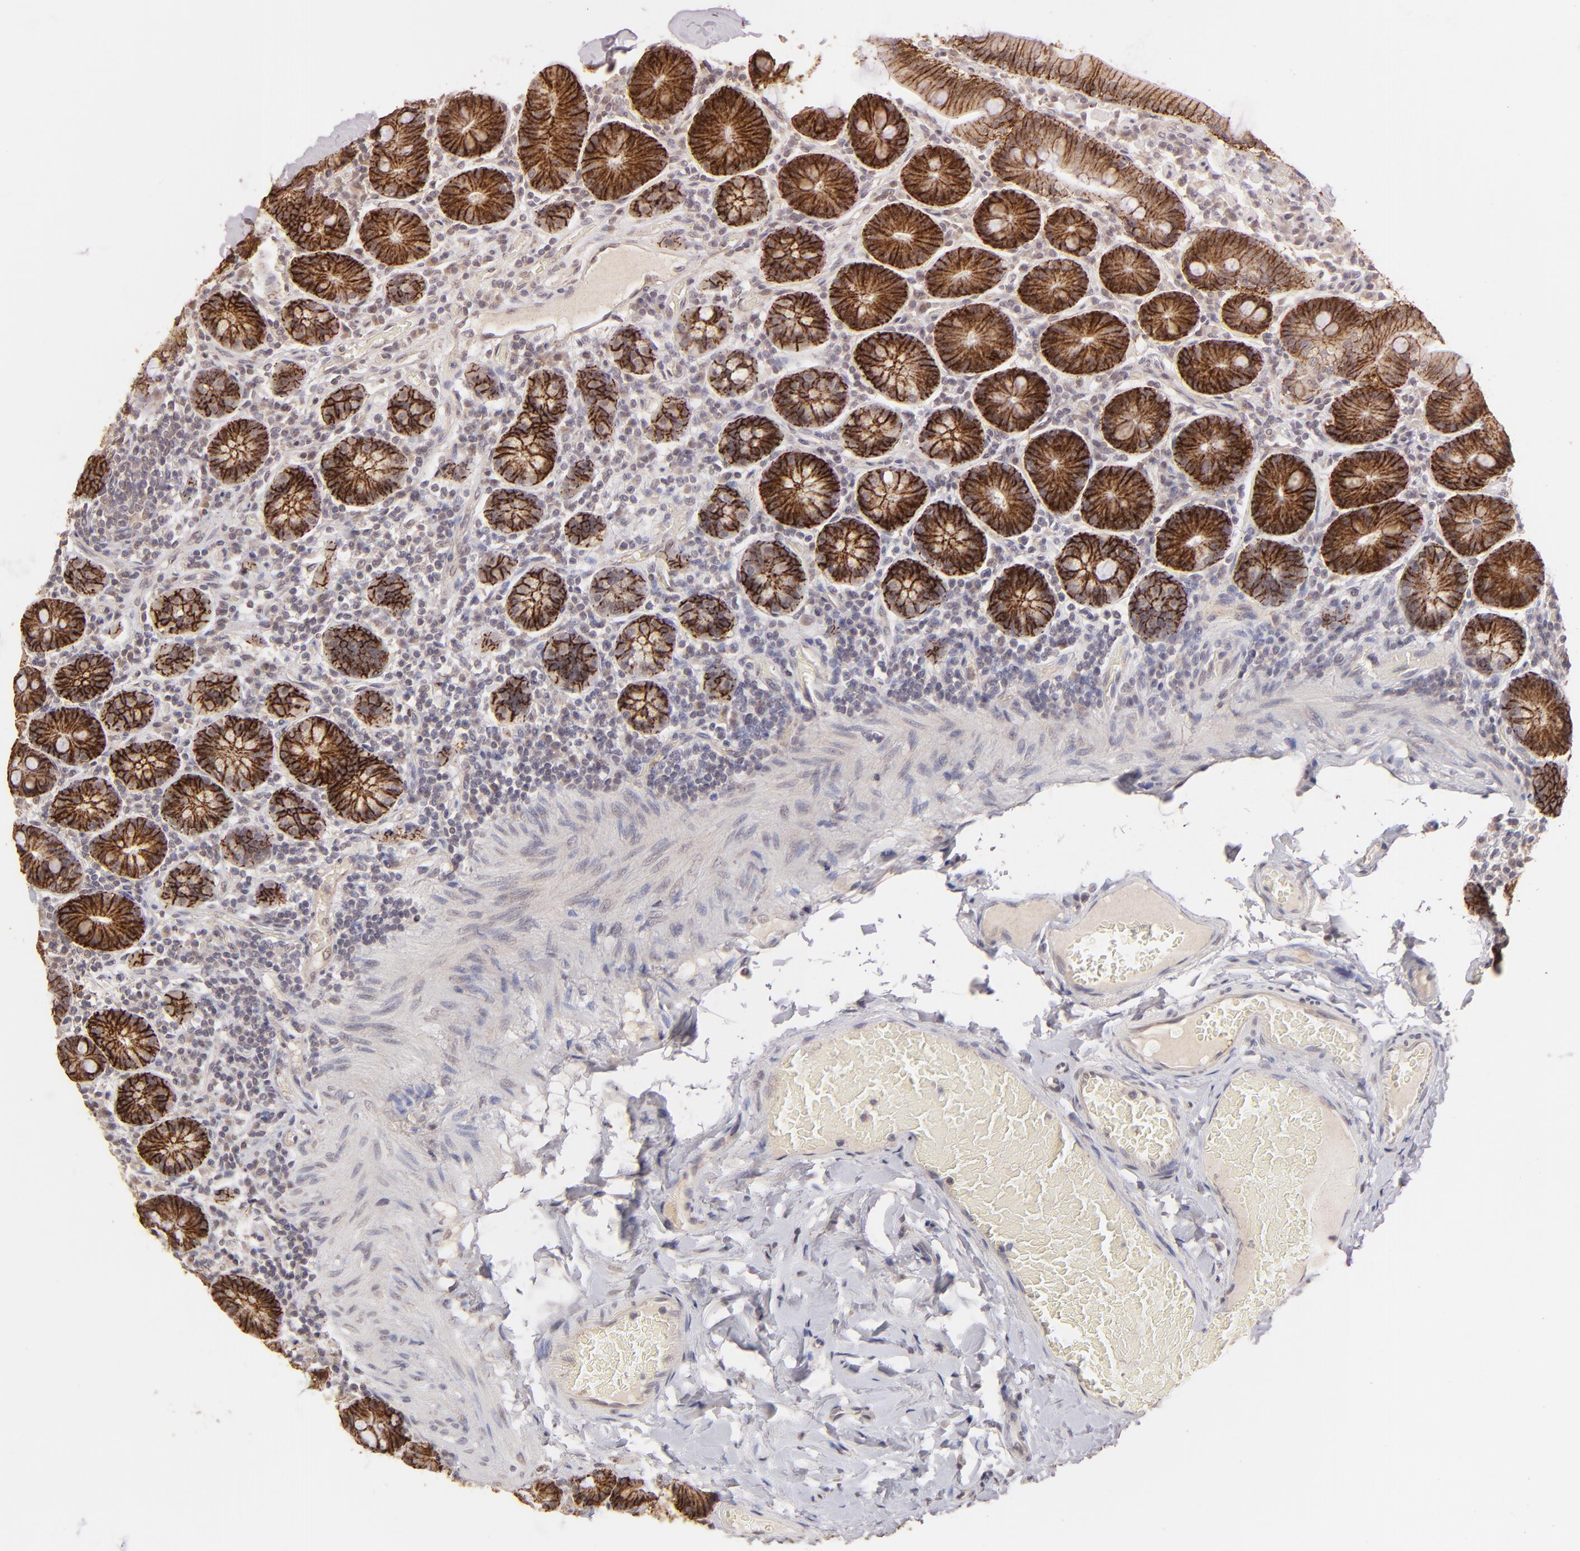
{"staining": {"intensity": "strong", "quantity": ">75%", "location": "cytoplasmic/membranous"}, "tissue": "duodenum", "cell_type": "Glandular cells", "image_type": "normal", "snomed": [{"axis": "morphology", "description": "Normal tissue, NOS"}, {"axis": "topography", "description": "Duodenum"}], "caption": "Human duodenum stained for a protein (brown) demonstrates strong cytoplasmic/membranous positive positivity in about >75% of glandular cells.", "gene": "CLDN1", "patient": {"sex": "male", "age": 66}}